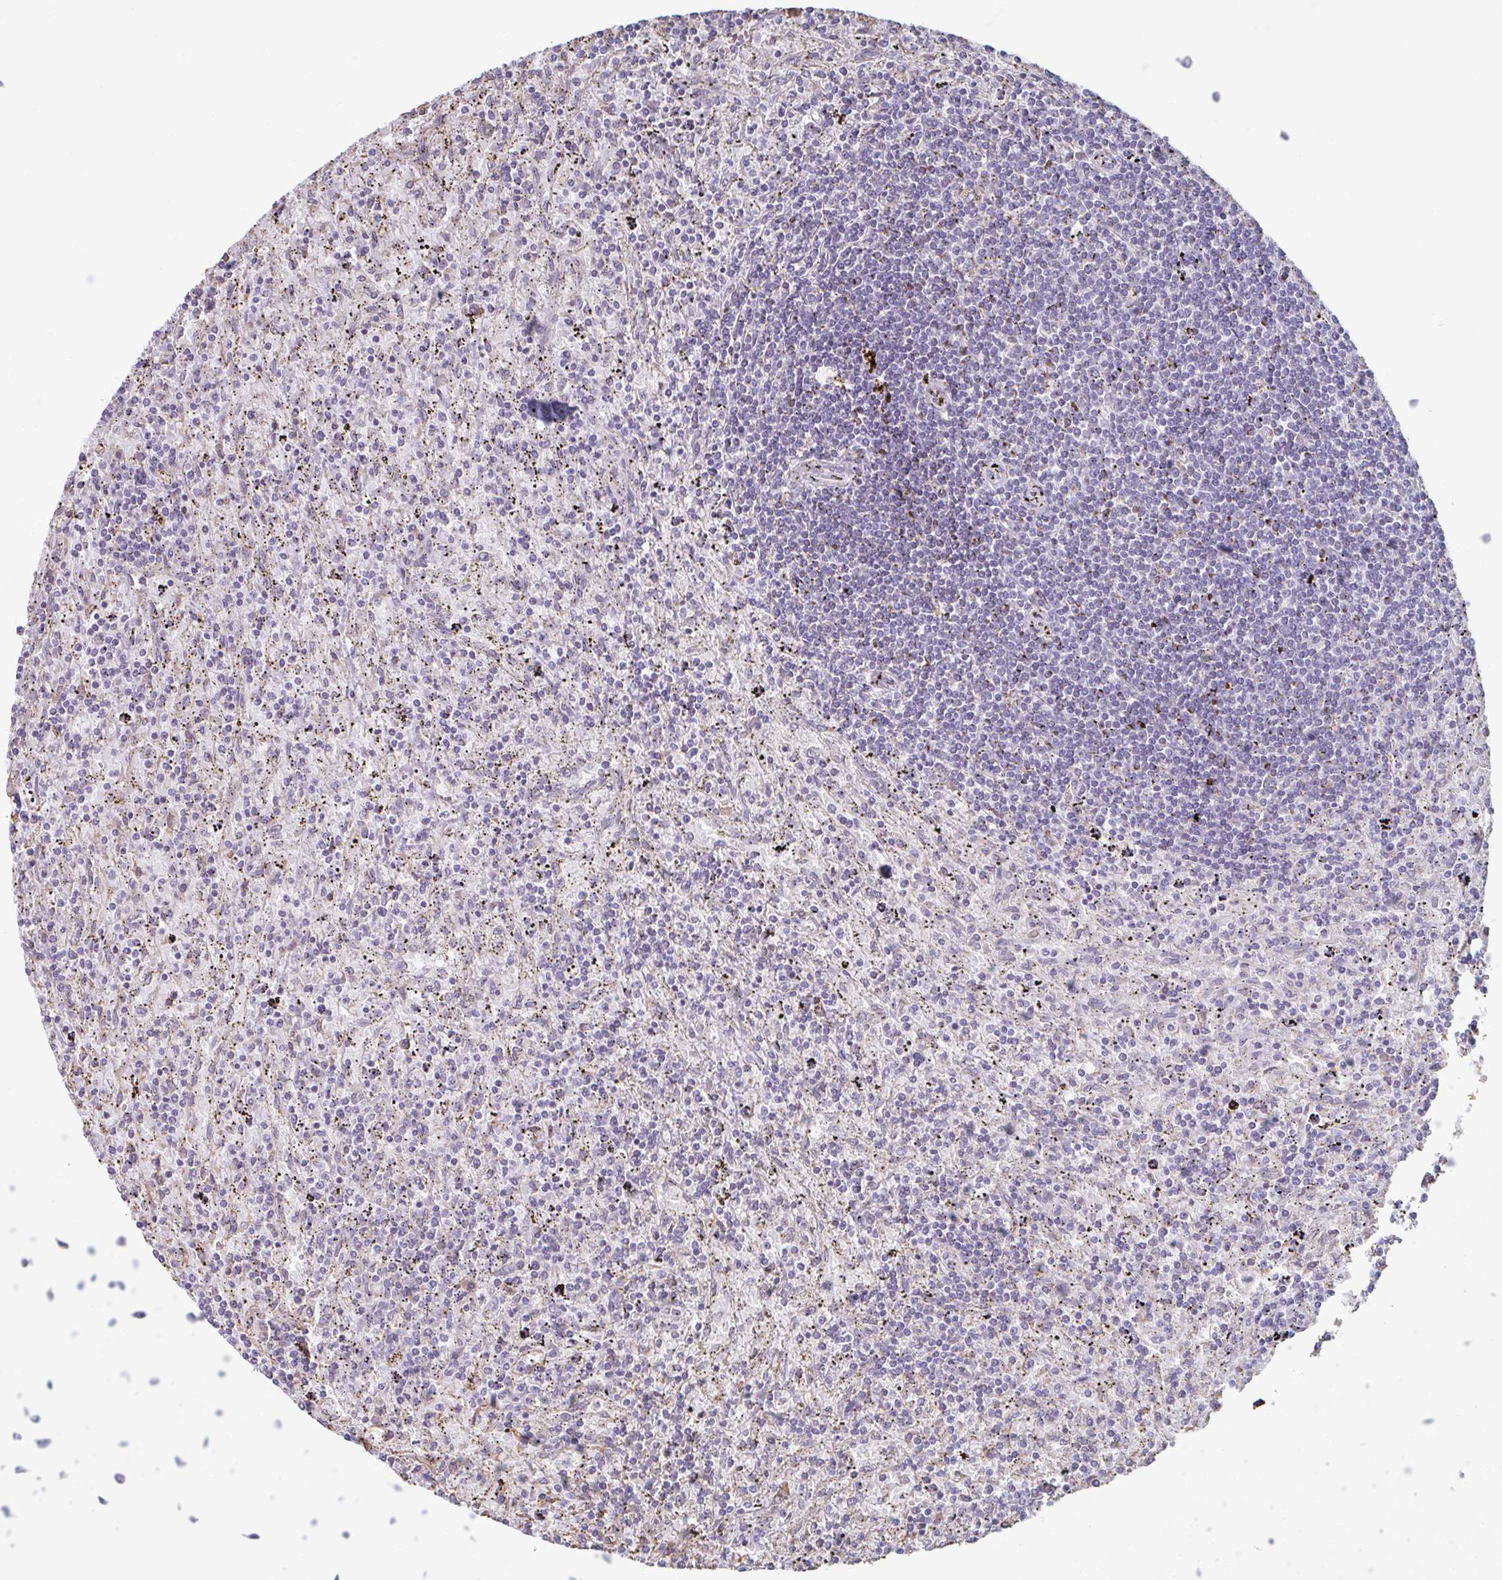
{"staining": {"intensity": "negative", "quantity": "none", "location": "none"}, "tissue": "lymphoma", "cell_type": "Tumor cells", "image_type": "cancer", "snomed": [{"axis": "morphology", "description": "Malignant lymphoma, non-Hodgkin's type, Low grade"}, {"axis": "topography", "description": "Spleen"}], "caption": "Immunohistochemical staining of human lymphoma shows no significant staining in tumor cells.", "gene": "RAB5IF", "patient": {"sex": "male", "age": 76}}